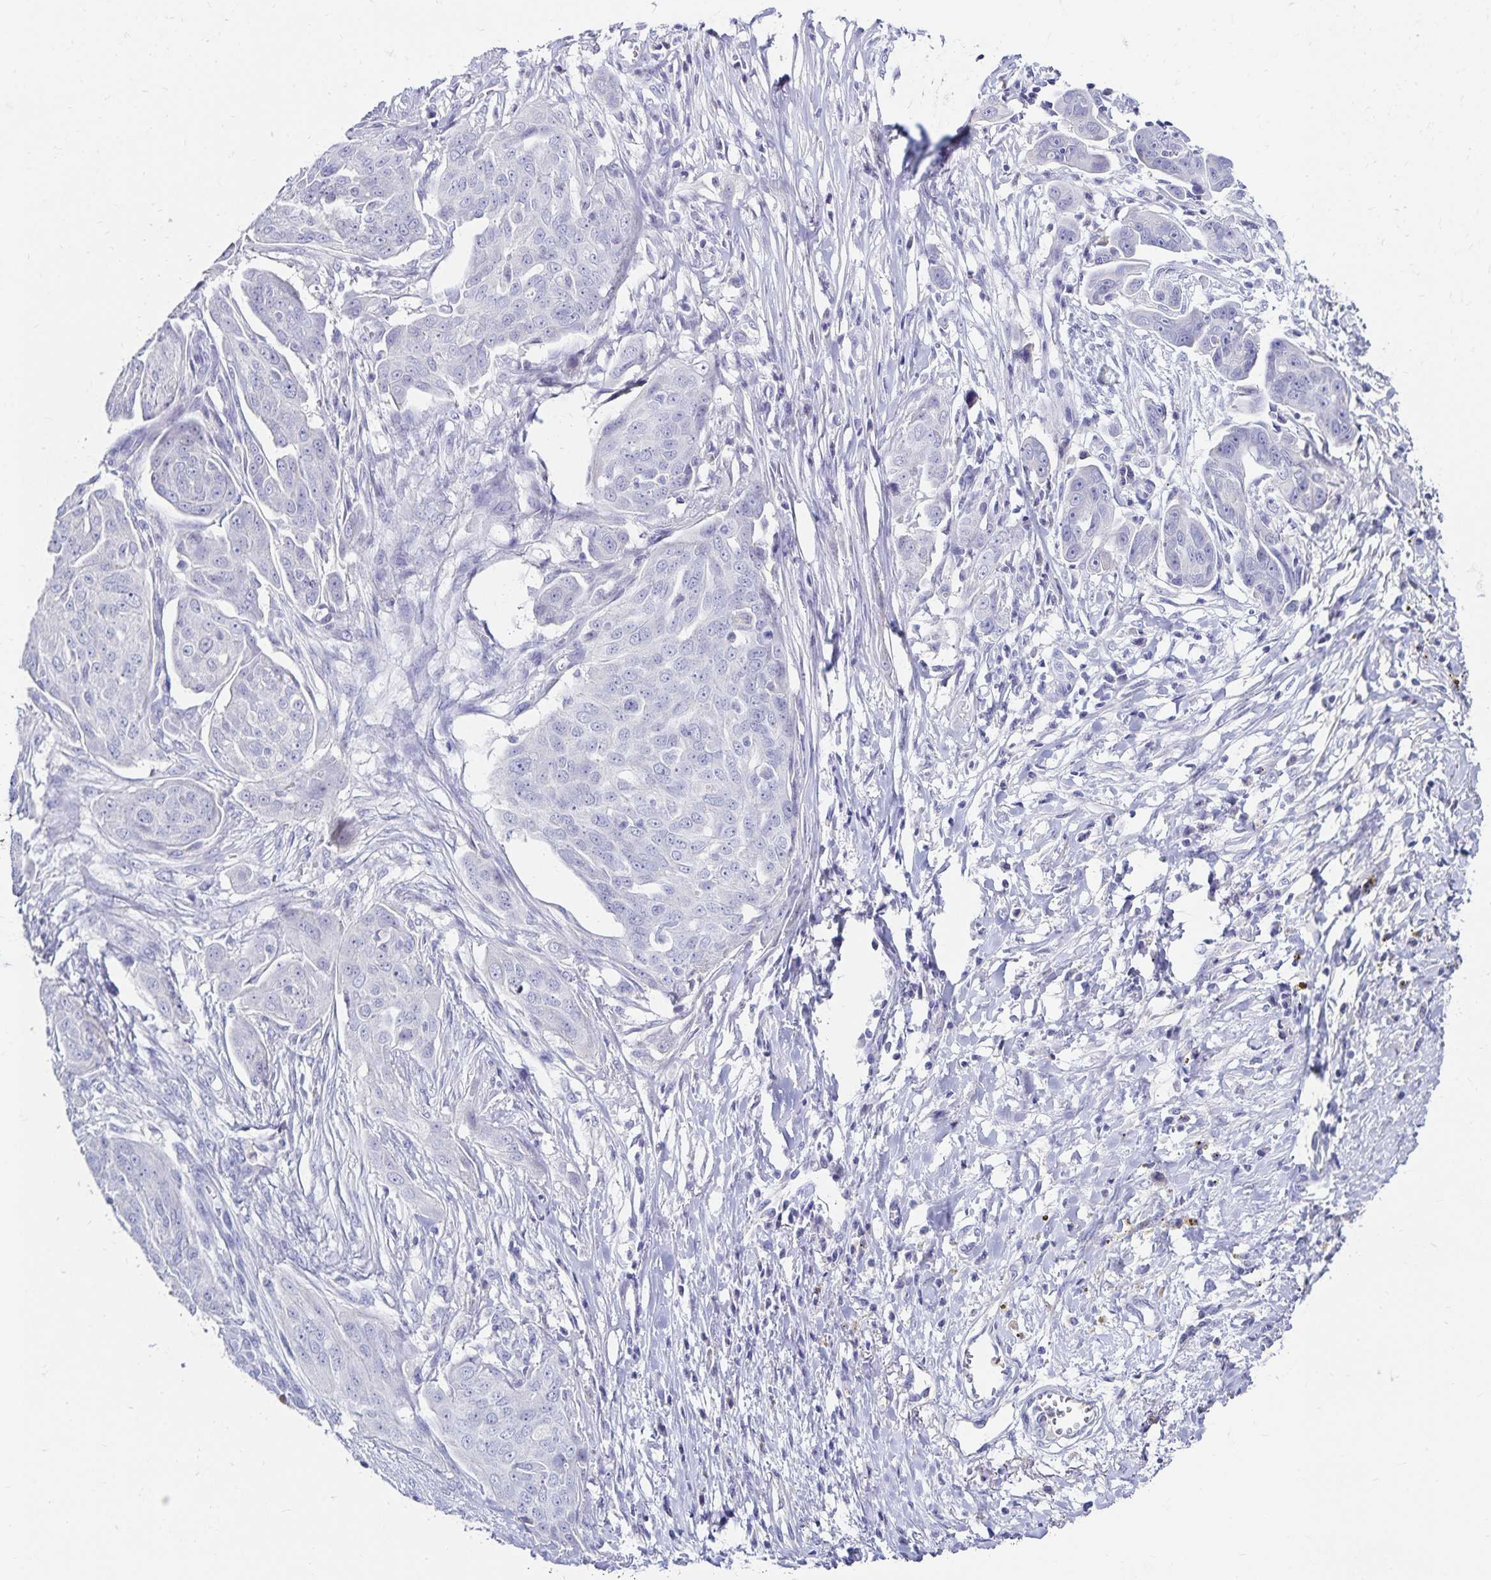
{"staining": {"intensity": "negative", "quantity": "none", "location": "none"}, "tissue": "ovarian cancer", "cell_type": "Tumor cells", "image_type": "cancer", "snomed": [{"axis": "morphology", "description": "Carcinoma, endometroid"}, {"axis": "topography", "description": "Ovary"}], "caption": "Ovarian cancer was stained to show a protein in brown. There is no significant staining in tumor cells.", "gene": "PAX5", "patient": {"sex": "female", "age": 70}}